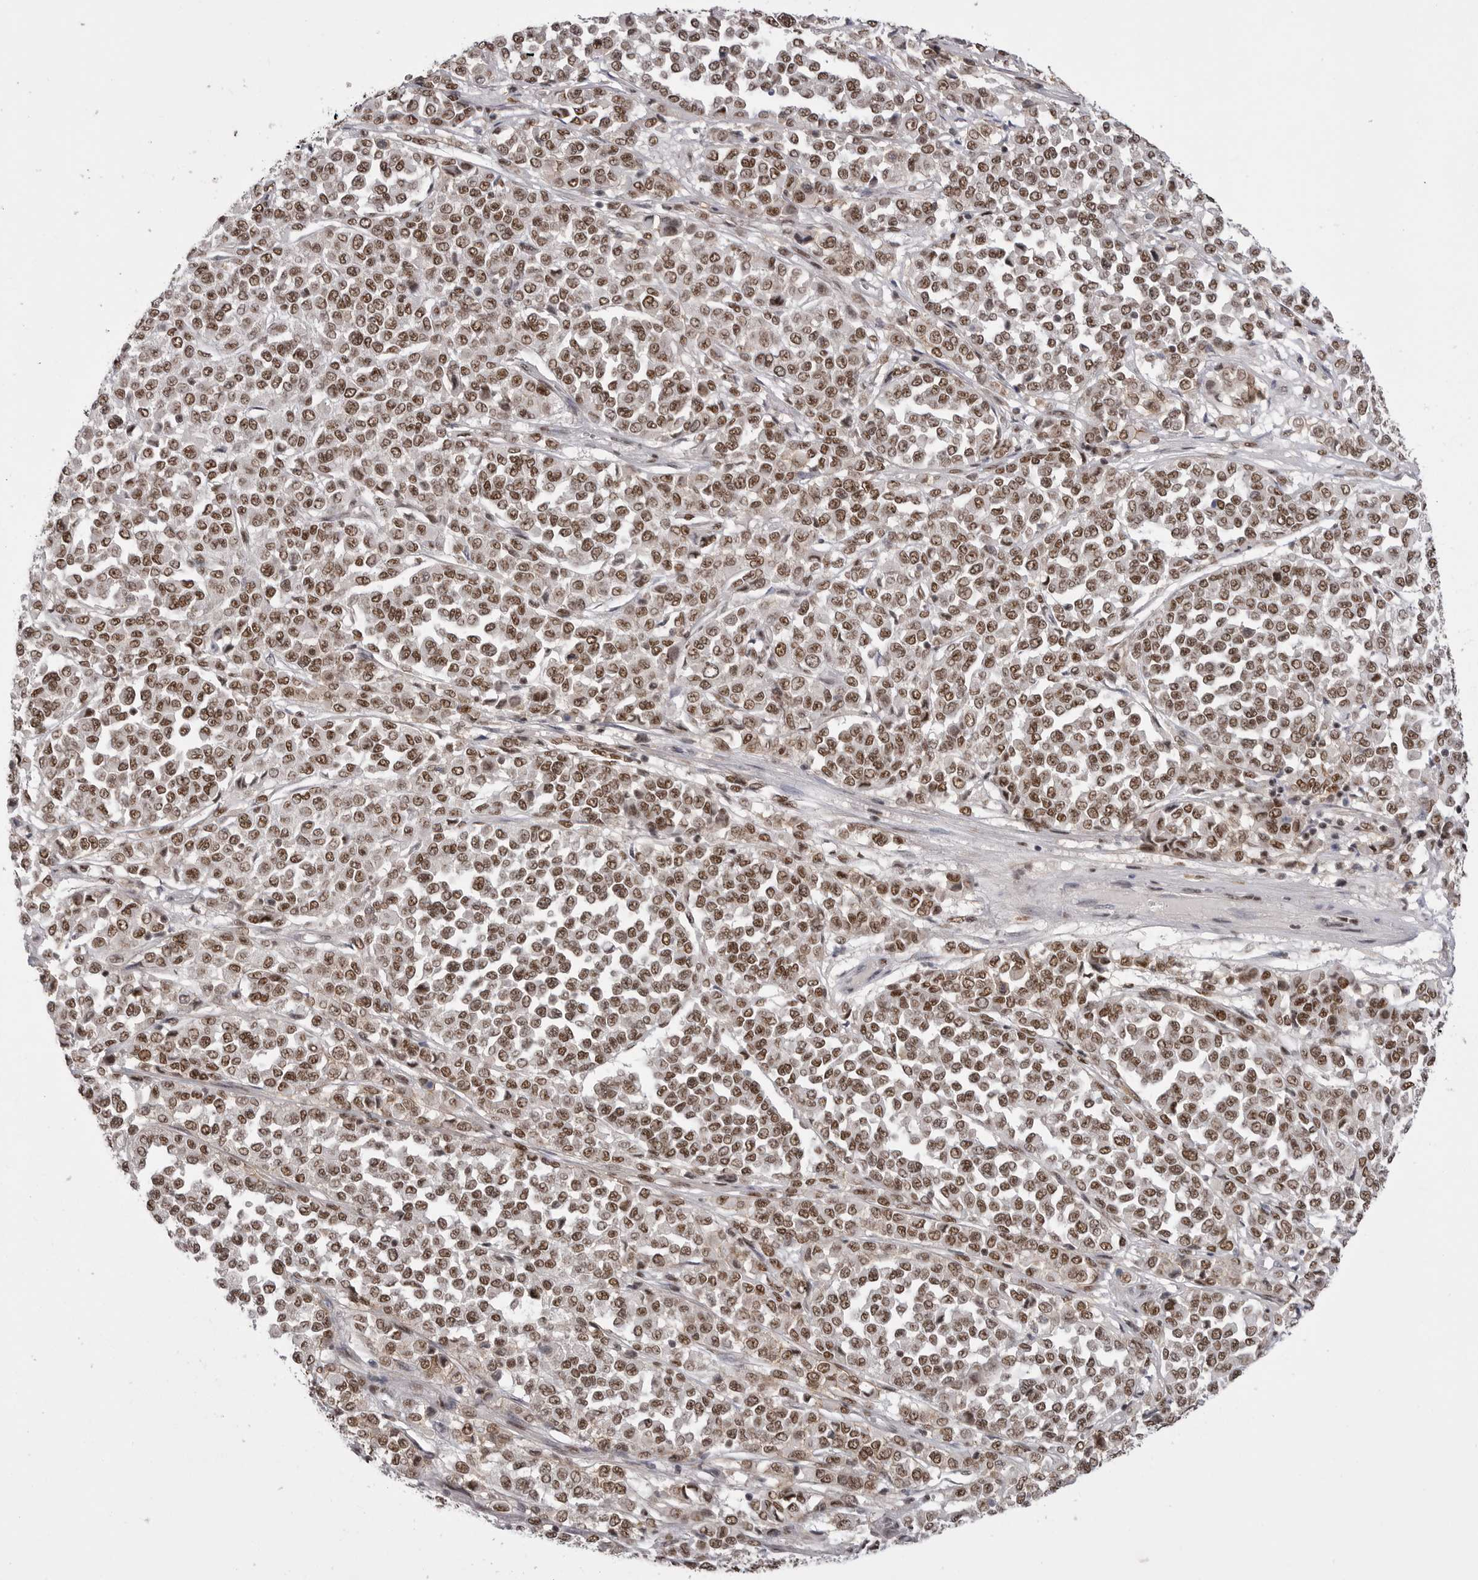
{"staining": {"intensity": "strong", "quantity": "25%-75%", "location": "nuclear"}, "tissue": "melanoma", "cell_type": "Tumor cells", "image_type": "cancer", "snomed": [{"axis": "morphology", "description": "Malignant melanoma, Metastatic site"}, {"axis": "topography", "description": "Pancreas"}], "caption": "Immunohistochemistry (IHC) of human malignant melanoma (metastatic site) exhibits high levels of strong nuclear expression in approximately 25%-75% of tumor cells.", "gene": "PPP1R8", "patient": {"sex": "female", "age": 30}}